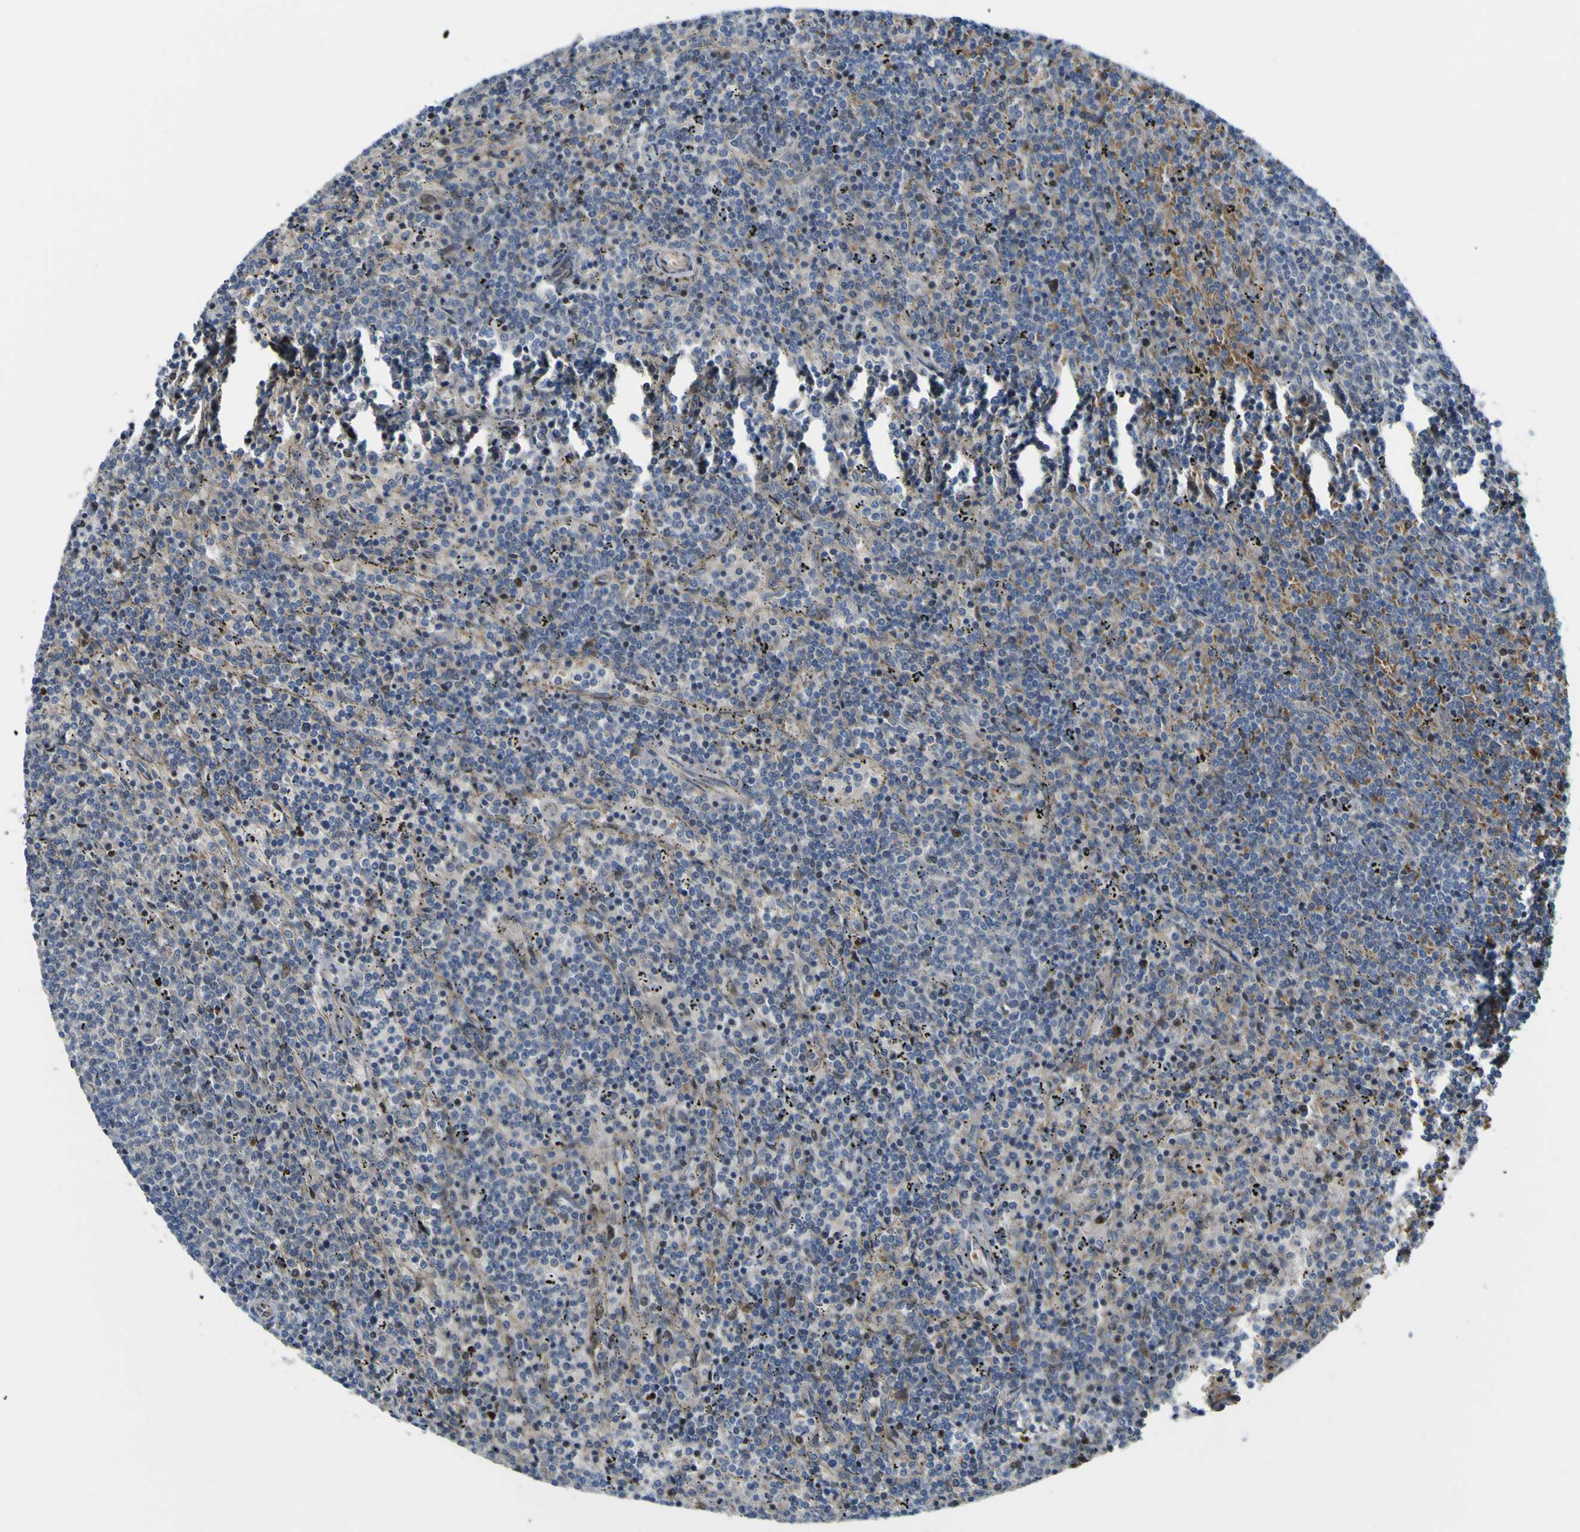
{"staining": {"intensity": "moderate", "quantity": "<25%", "location": "cytoplasmic/membranous"}, "tissue": "lymphoma", "cell_type": "Tumor cells", "image_type": "cancer", "snomed": [{"axis": "morphology", "description": "Malignant lymphoma, non-Hodgkin's type, Low grade"}, {"axis": "topography", "description": "Spleen"}], "caption": "This is a histology image of immunohistochemistry staining of malignant lymphoma, non-Hodgkin's type (low-grade), which shows moderate positivity in the cytoplasmic/membranous of tumor cells.", "gene": "KDM7A", "patient": {"sex": "female", "age": 50}}